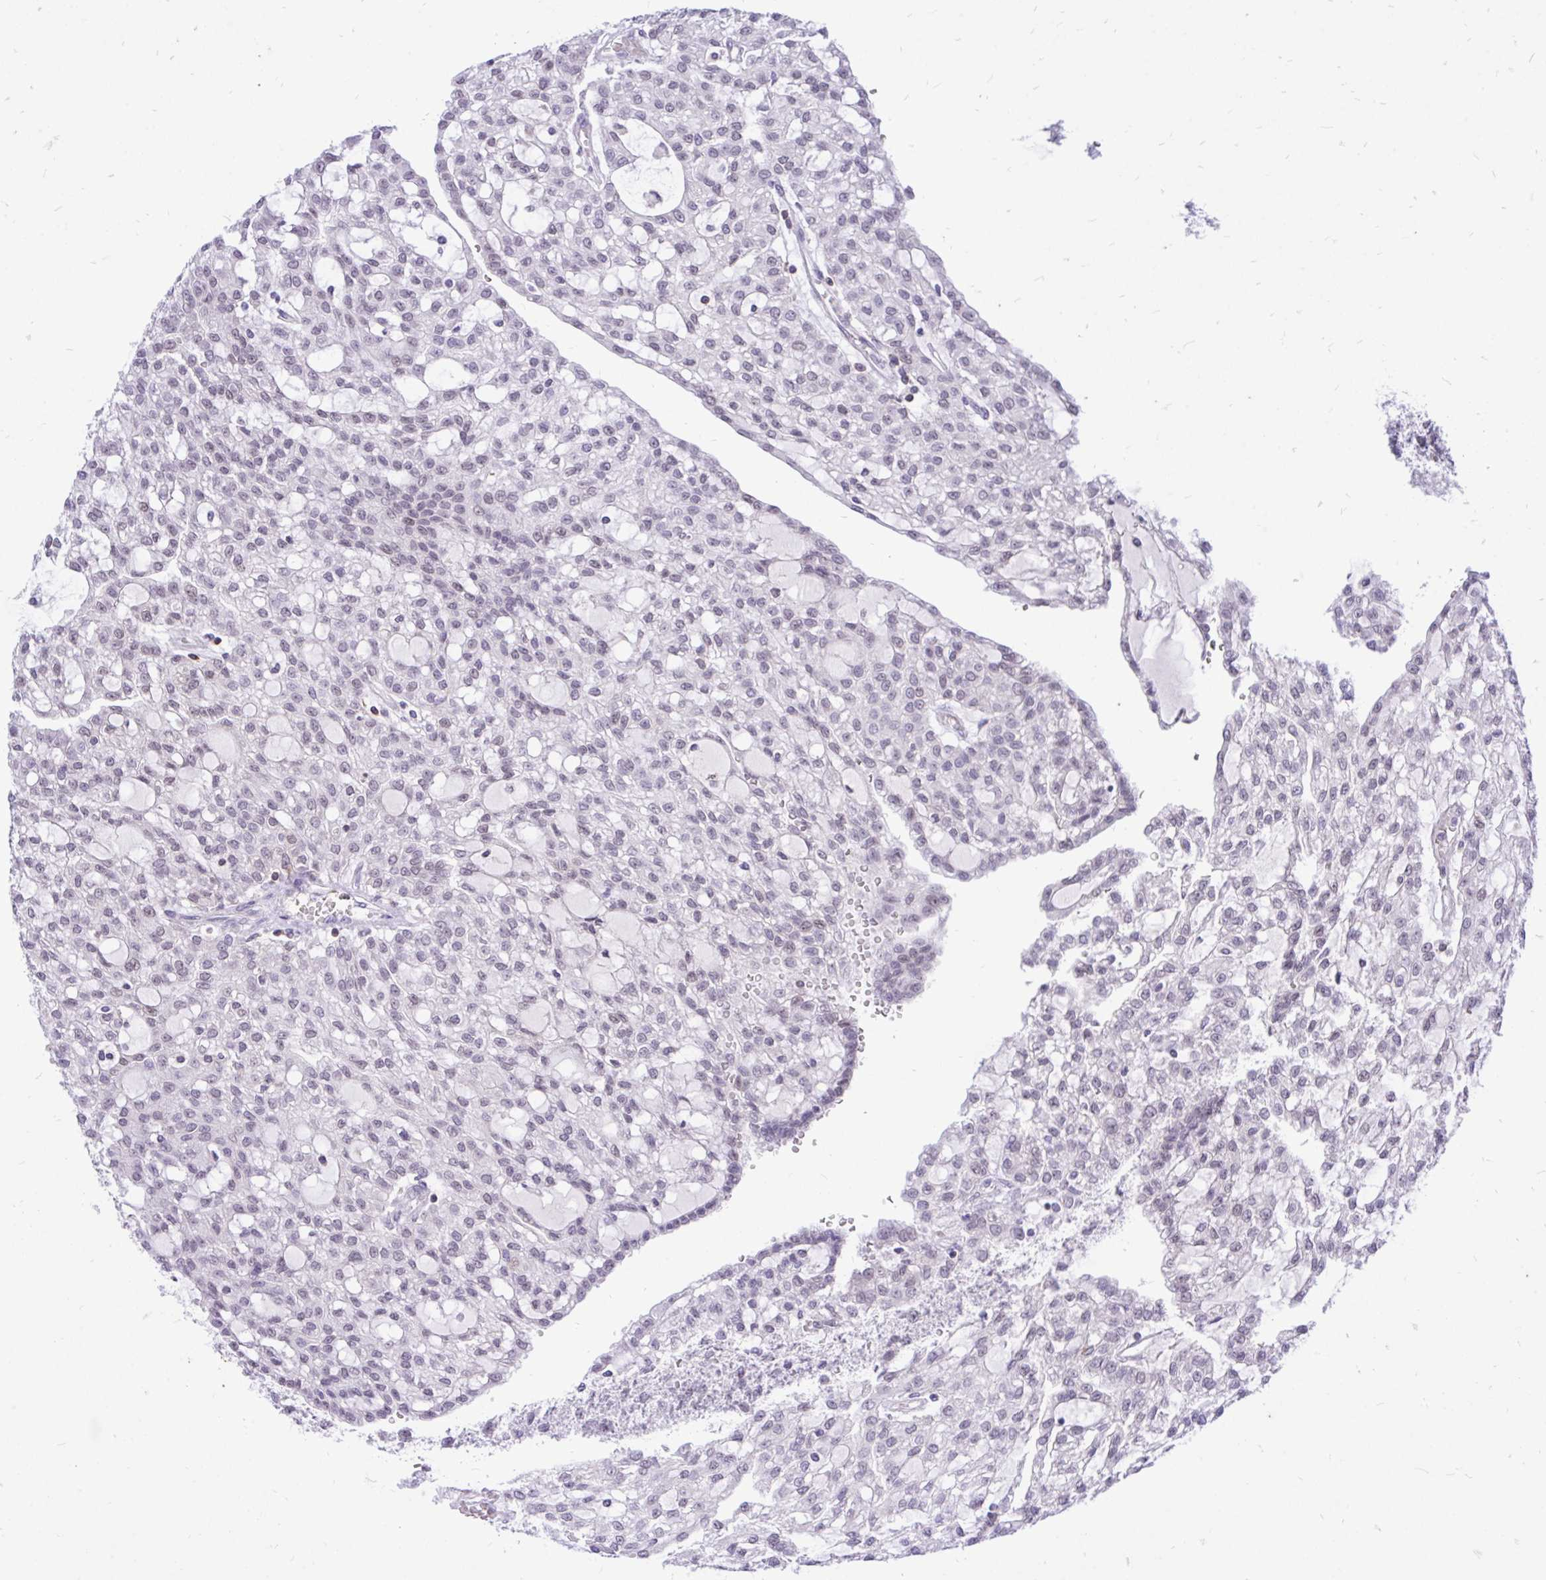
{"staining": {"intensity": "weak", "quantity": "<25%", "location": "nuclear"}, "tissue": "renal cancer", "cell_type": "Tumor cells", "image_type": "cancer", "snomed": [{"axis": "morphology", "description": "Adenocarcinoma, NOS"}, {"axis": "topography", "description": "Kidney"}], "caption": "Tumor cells show no significant expression in adenocarcinoma (renal).", "gene": "CXCL8", "patient": {"sex": "male", "age": 63}}